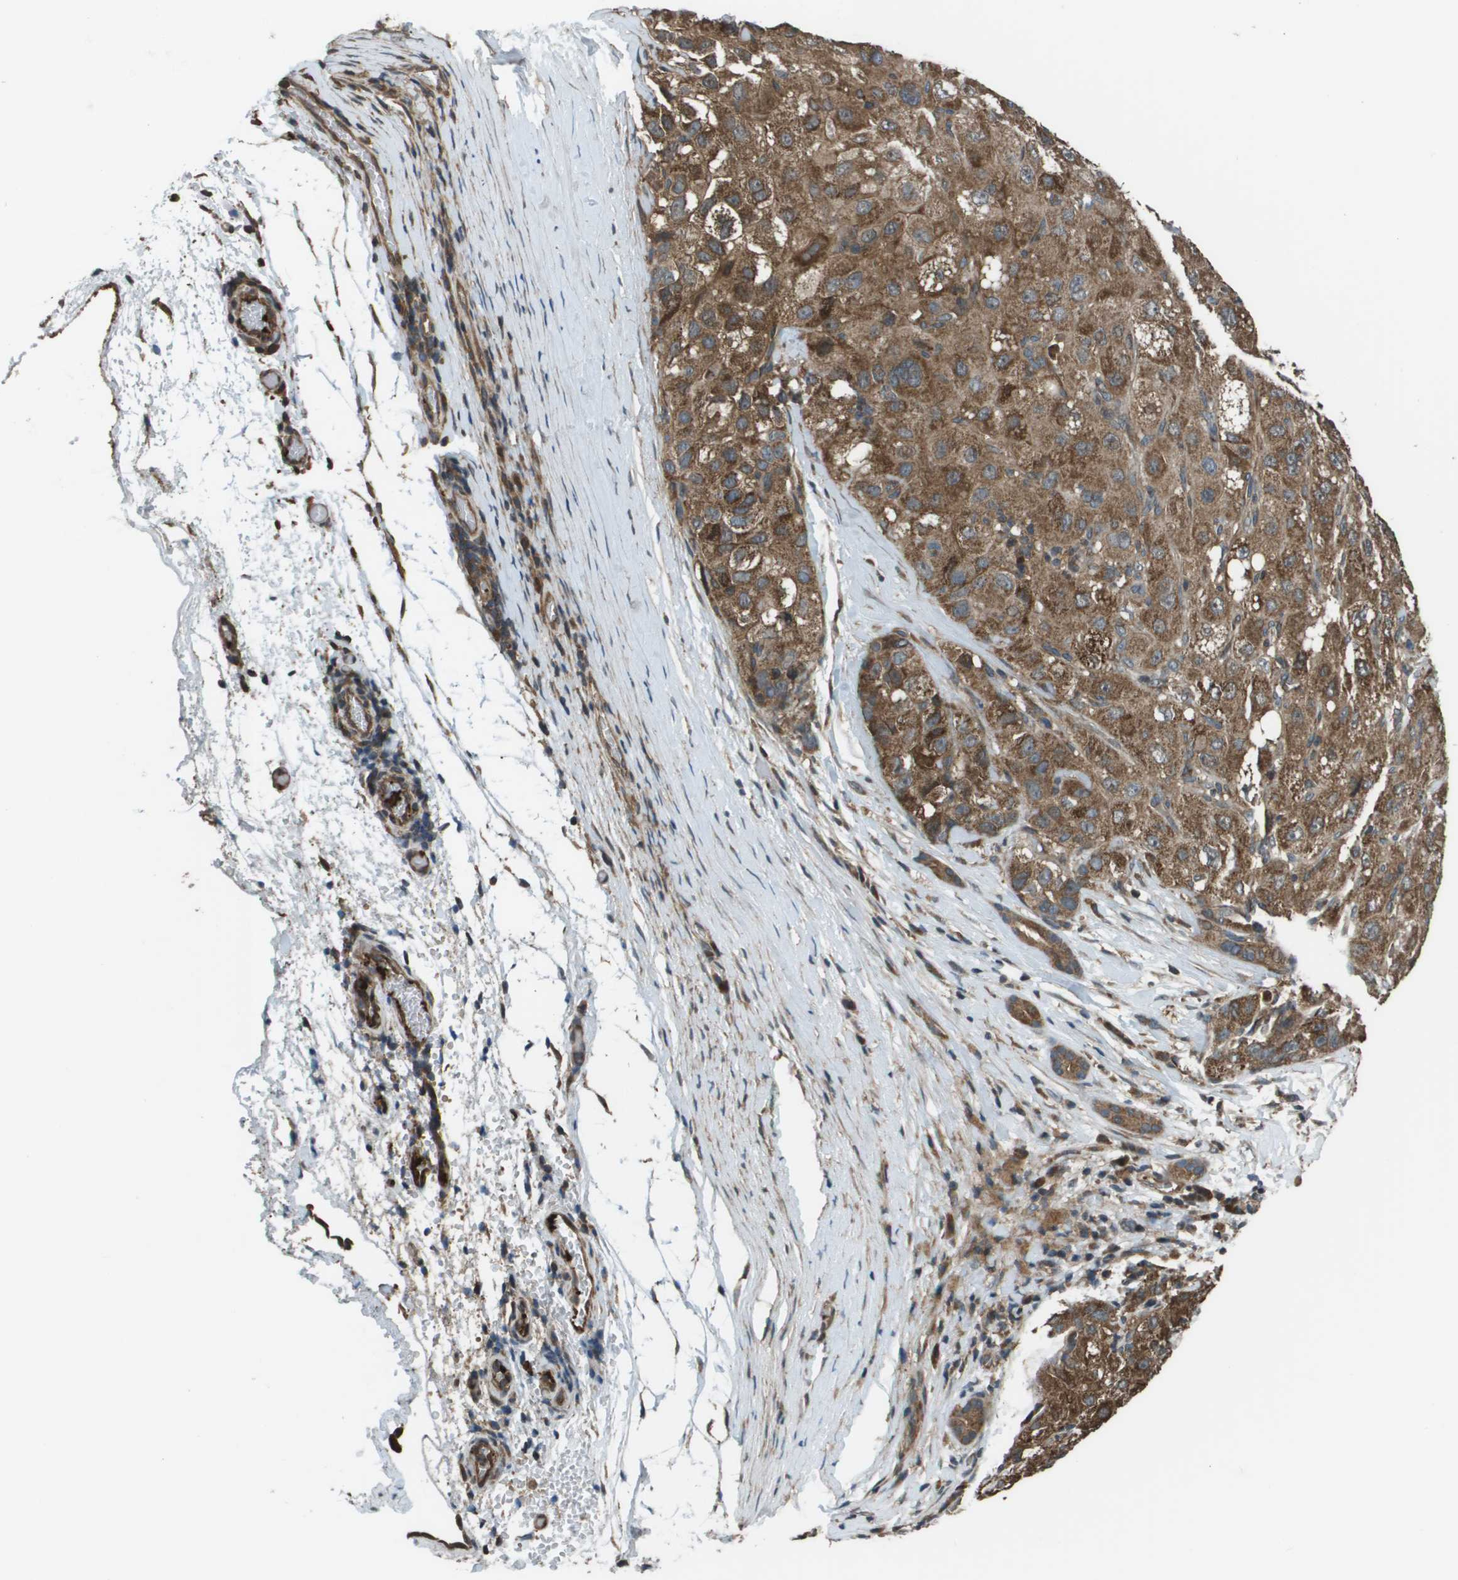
{"staining": {"intensity": "moderate", "quantity": ">75%", "location": "cytoplasmic/membranous"}, "tissue": "liver cancer", "cell_type": "Tumor cells", "image_type": "cancer", "snomed": [{"axis": "morphology", "description": "Carcinoma, Hepatocellular, NOS"}, {"axis": "topography", "description": "Liver"}], "caption": "Approximately >75% of tumor cells in liver hepatocellular carcinoma demonstrate moderate cytoplasmic/membranous protein staining as visualized by brown immunohistochemical staining.", "gene": "PLPBP", "patient": {"sex": "male", "age": 80}}